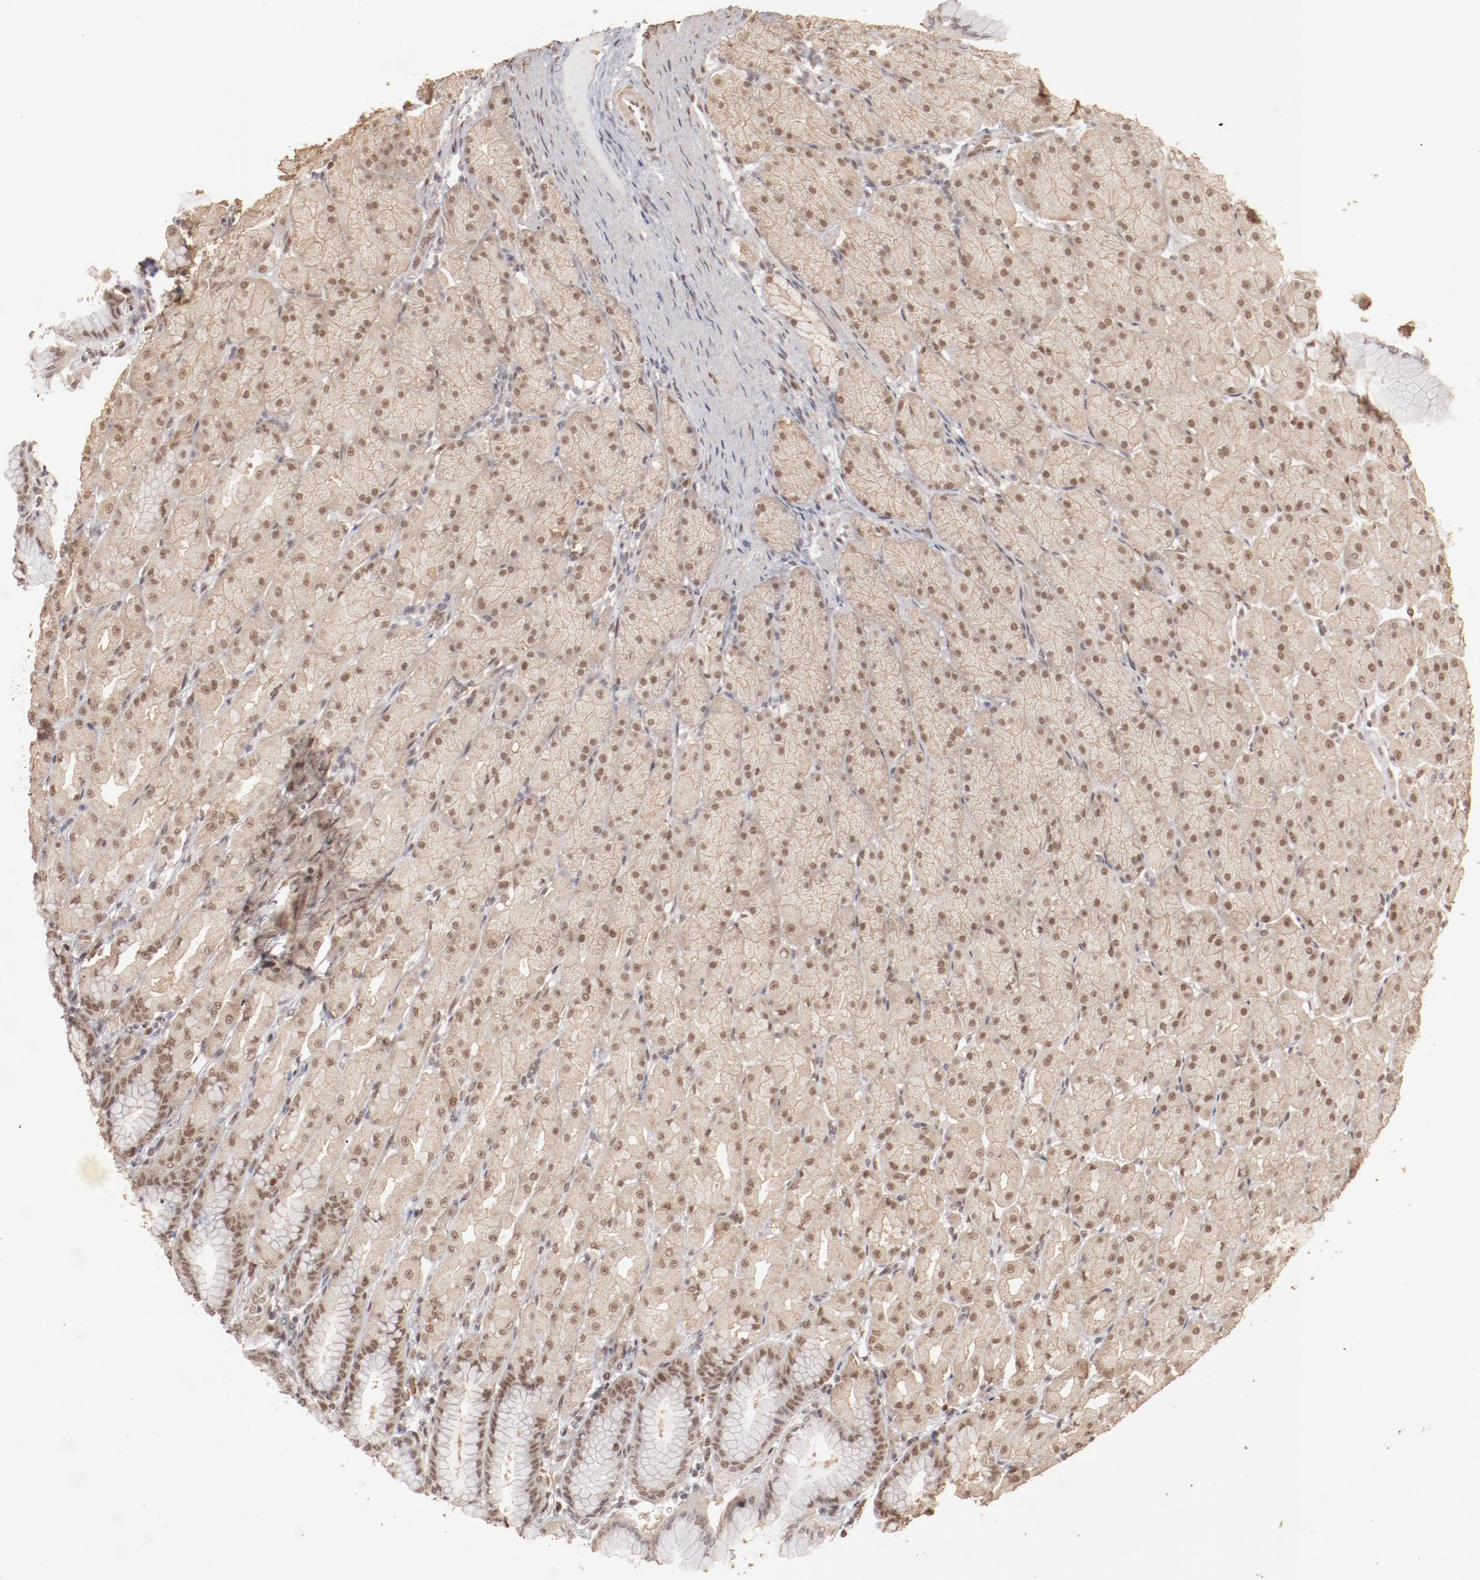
{"staining": {"intensity": "moderate", "quantity": ">75%", "location": "cytoplasmic/membranous,nuclear"}, "tissue": "stomach", "cell_type": "Glandular cells", "image_type": "normal", "snomed": [{"axis": "morphology", "description": "Normal tissue, NOS"}, {"axis": "topography", "description": "Stomach, upper"}], "caption": "Stomach stained with a brown dye reveals moderate cytoplasmic/membranous,nuclear positive expression in approximately >75% of glandular cells.", "gene": "CLOCK", "patient": {"sex": "female", "age": 56}}